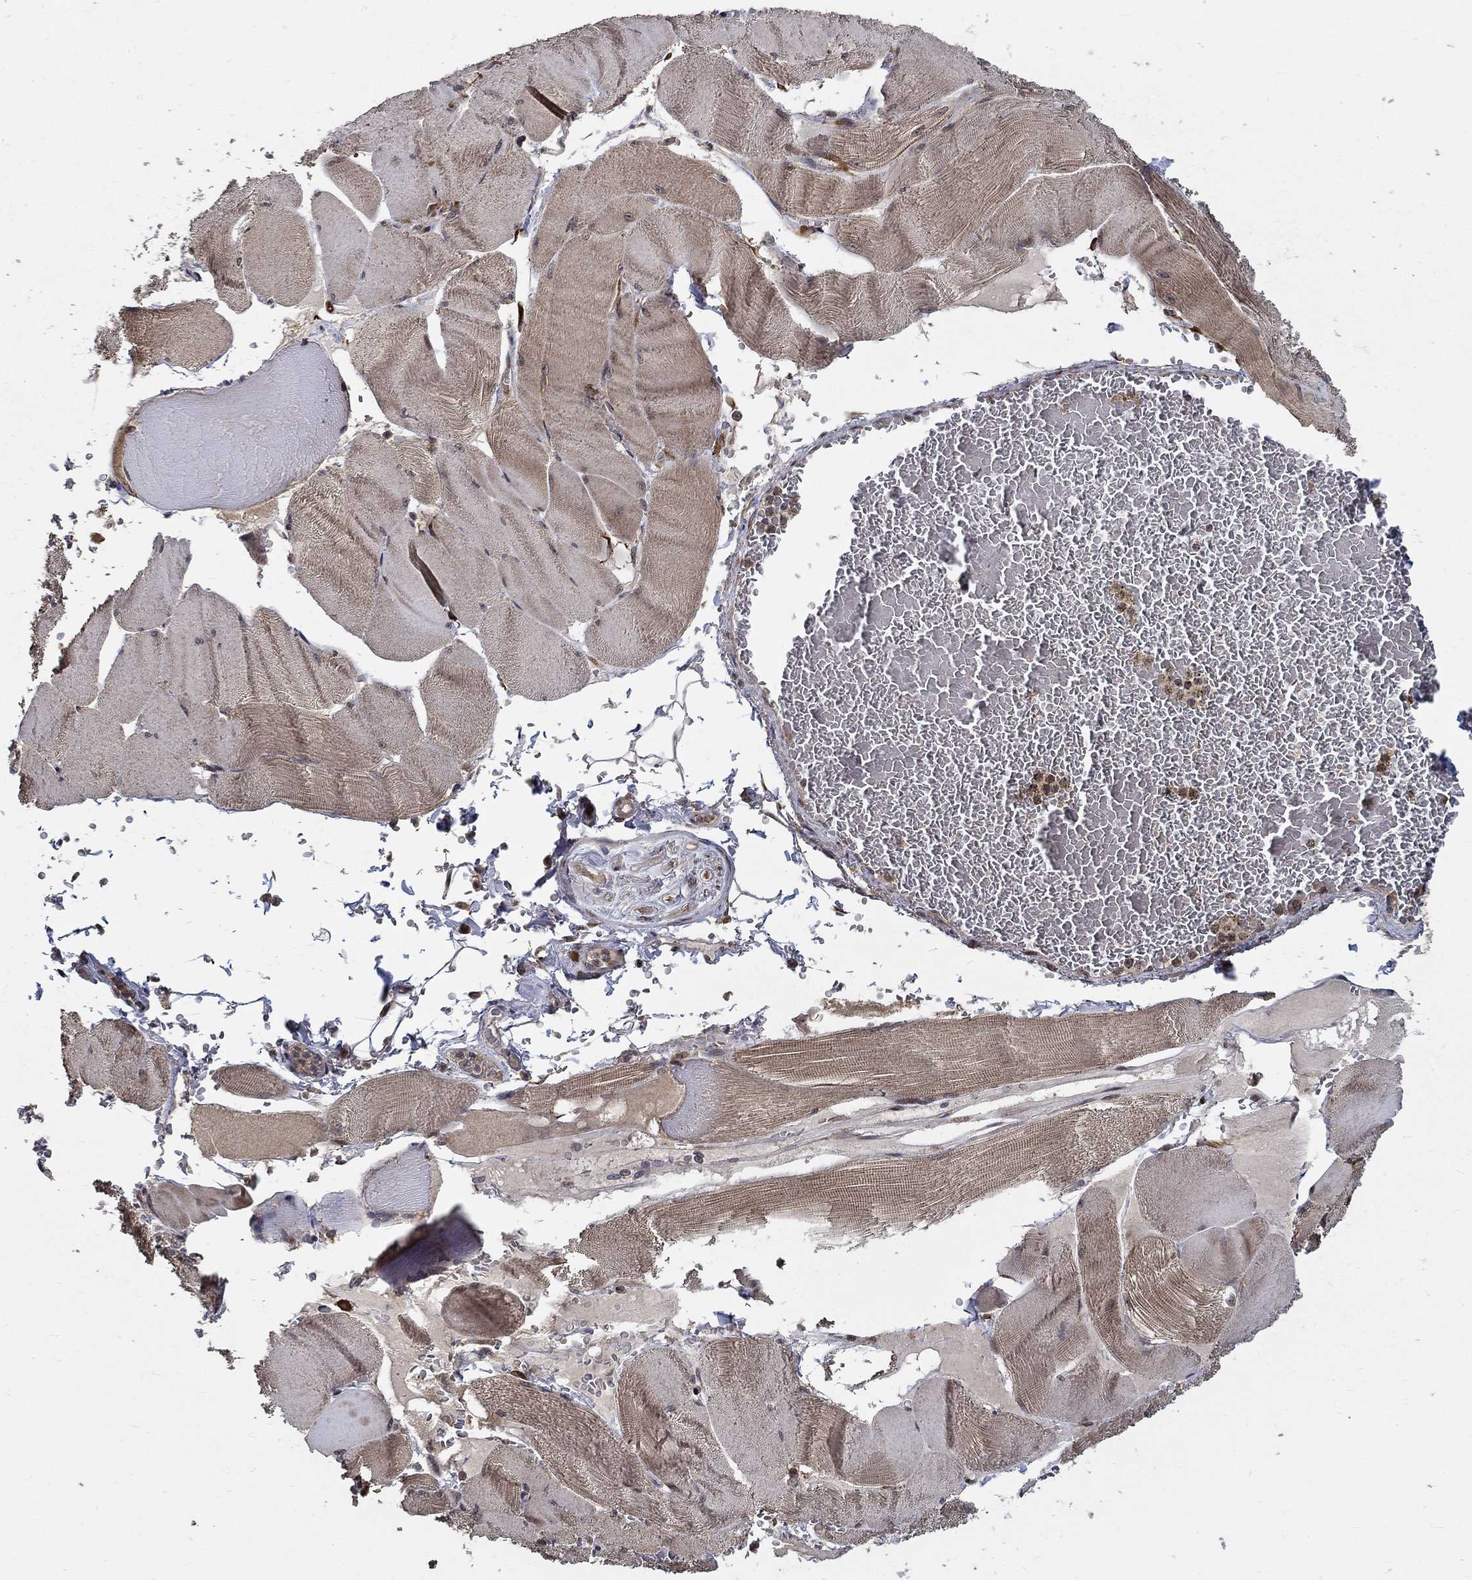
{"staining": {"intensity": "weak", "quantity": "25%-75%", "location": "cytoplasmic/membranous"}, "tissue": "skeletal muscle", "cell_type": "Myocytes", "image_type": "normal", "snomed": [{"axis": "morphology", "description": "Normal tissue, NOS"}, {"axis": "topography", "description": "Skeletal muscle"}], "caption": "The immunohistochemical stain labels weak cytoplasmic/membranous expression in myocytes of unremarkable skeletal muscle.", "gene": "ZNF594", "patient": {"sex": "male", "age": 56}}